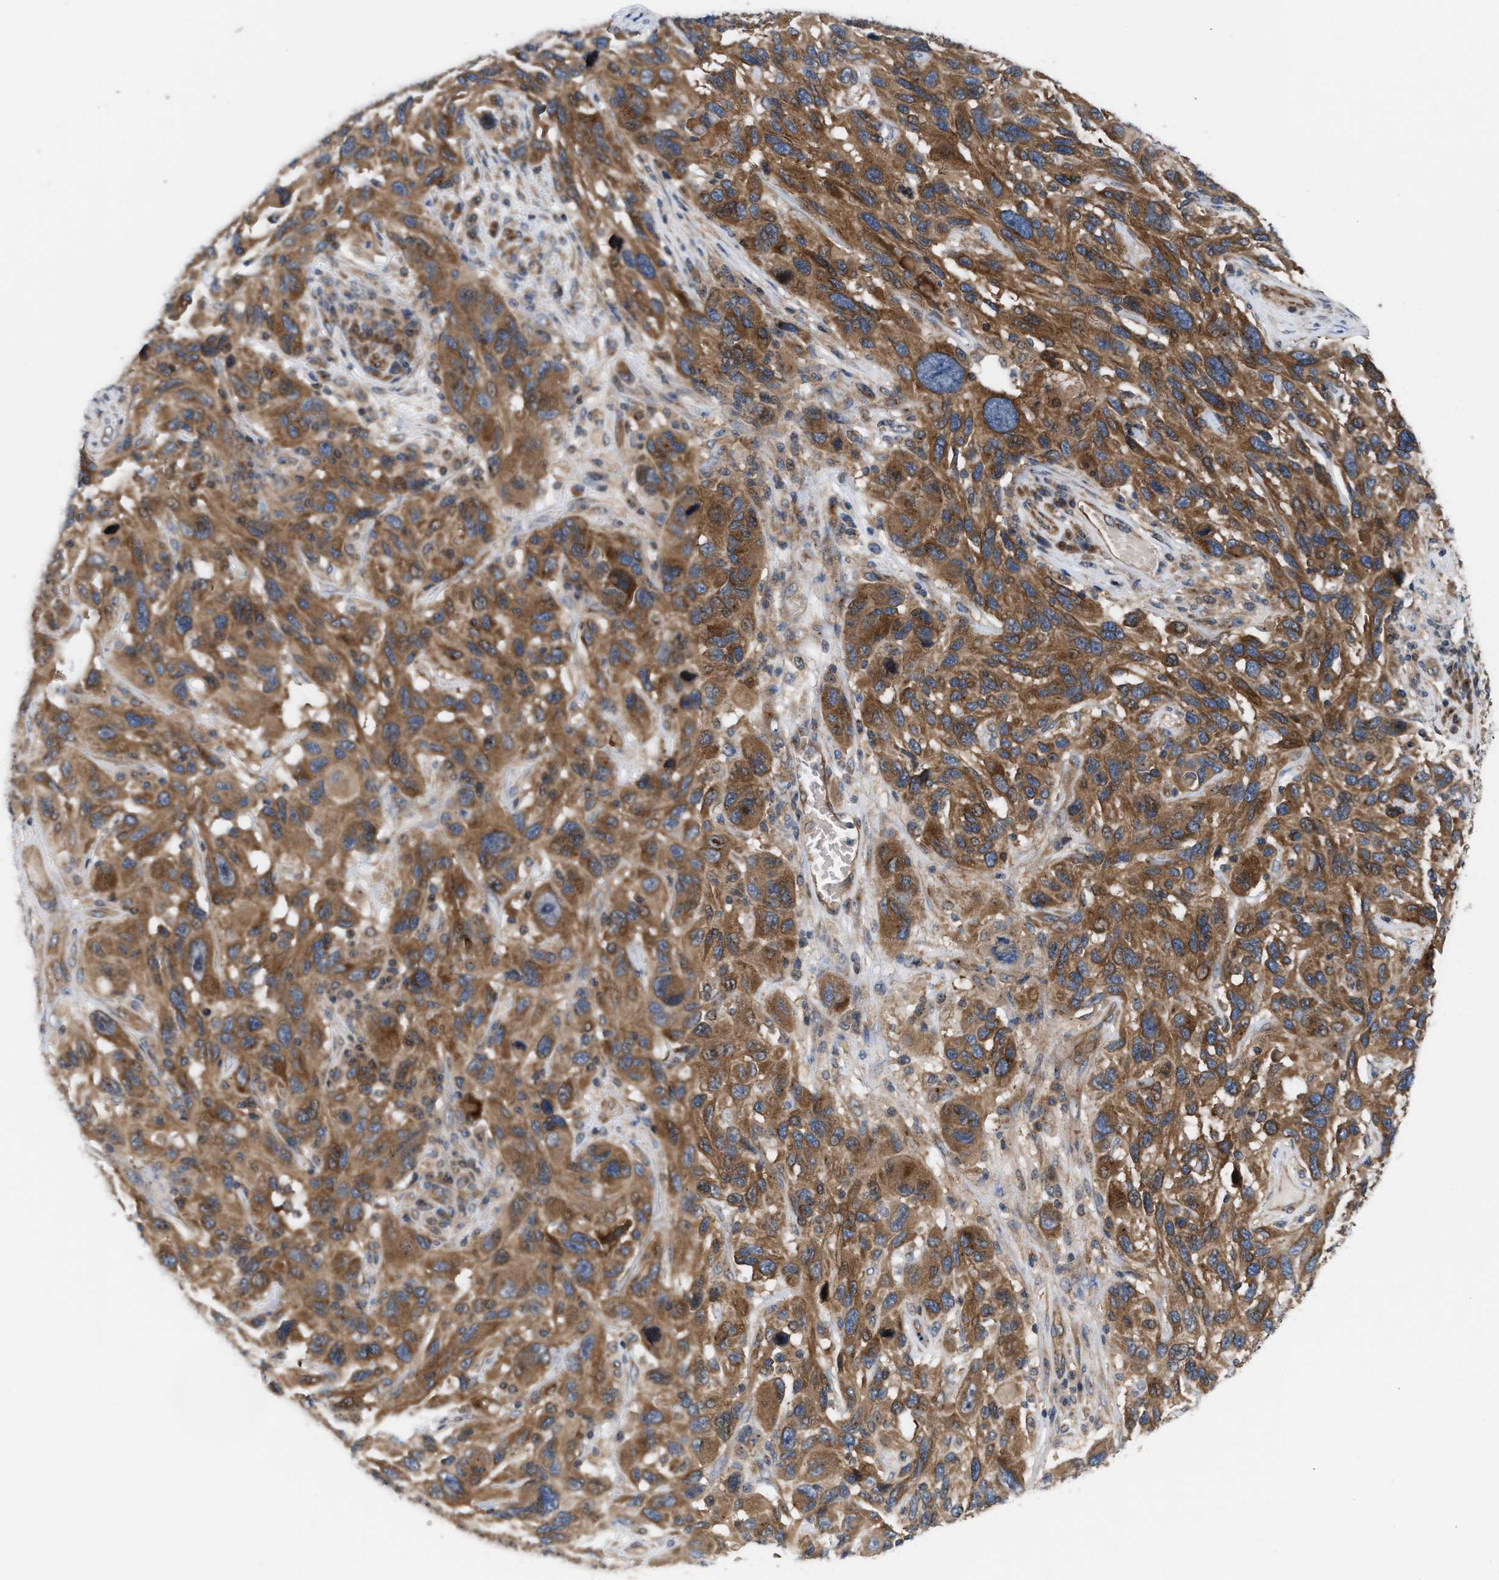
{"staining": {"intensity": "moderate", "quantity": ">75%", "location": "cytoplasmic/membranous"}, "tissue": "melanoma", "cell_type": "Tumor cells", "image_type": "cancer", "snomed": [{"axis": "morphology", "description": "Malignant melanoma, NOS"}, {"axis": "topography", "description": "Skin"}], "caption": "A micrograph of human melanoma stained for a protein demonstrates moderate cytoplasmic/membranous brown staining in tumor cells.", "gene": "LAPTM4B", "patient": {"sex": "male", "age": 53}}